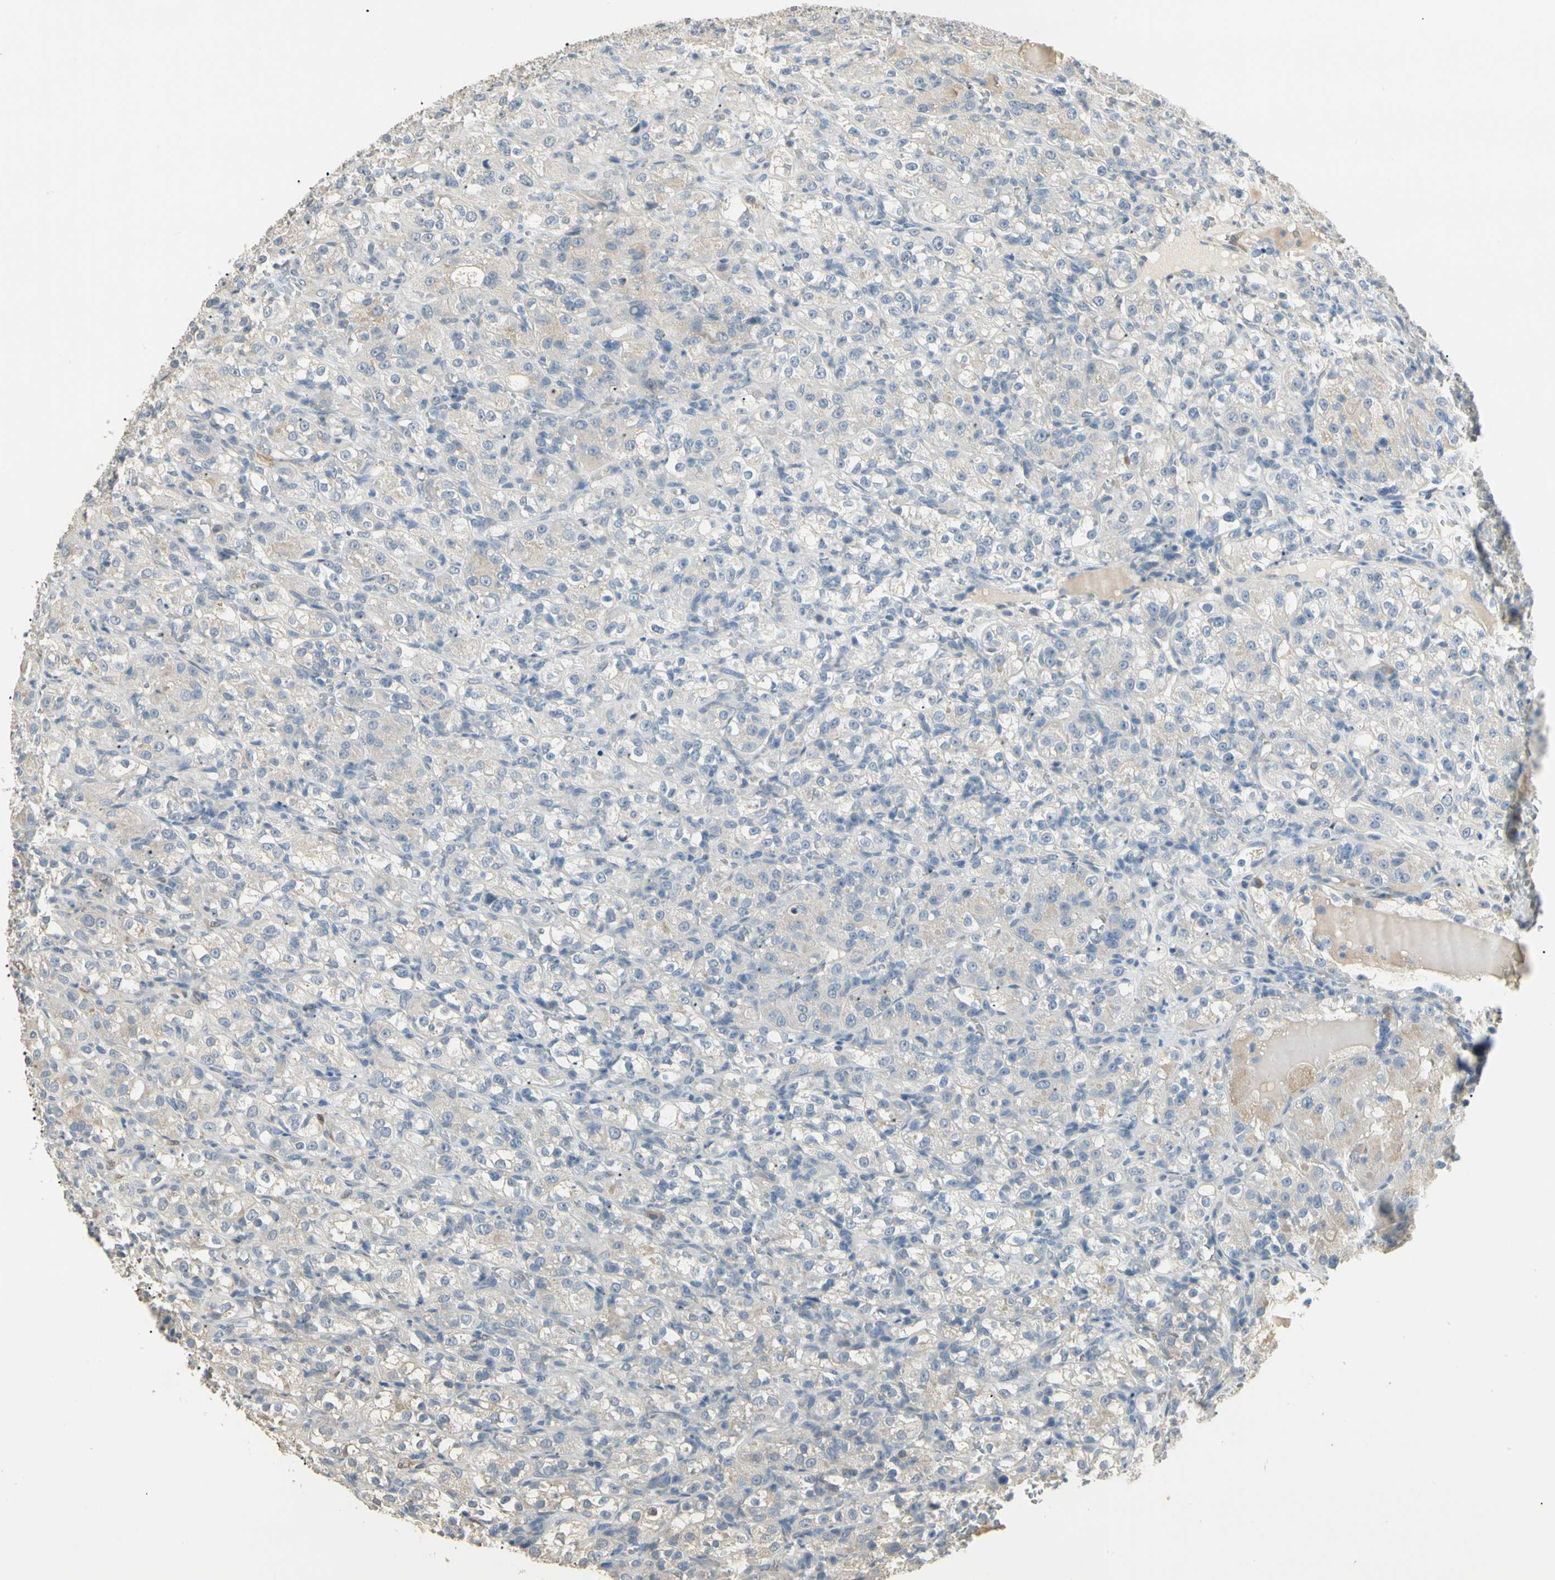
{"staining": {"intensity": "negative", "quantity": "none", "location": "none"}, "tissue": "renal cancer", "cell_type": "Tumor cells", "image_type": "cancer", "snomed": [{"axis": "morphology", "description": "Normal tissue, NOS"}, {"axis": "morphology", "description": "Adenocarcinoma, NOS"}, {"axis": "topography", "description": "Kidney"}], "caption": "DAB (3,3'-diaminobenzidine) immunohistochemical staining of human renal adenocarcinoma displays no significant positivity in tumor cells.", "gene": "GNE", "patient": {"sex": "male", "age": 61}}